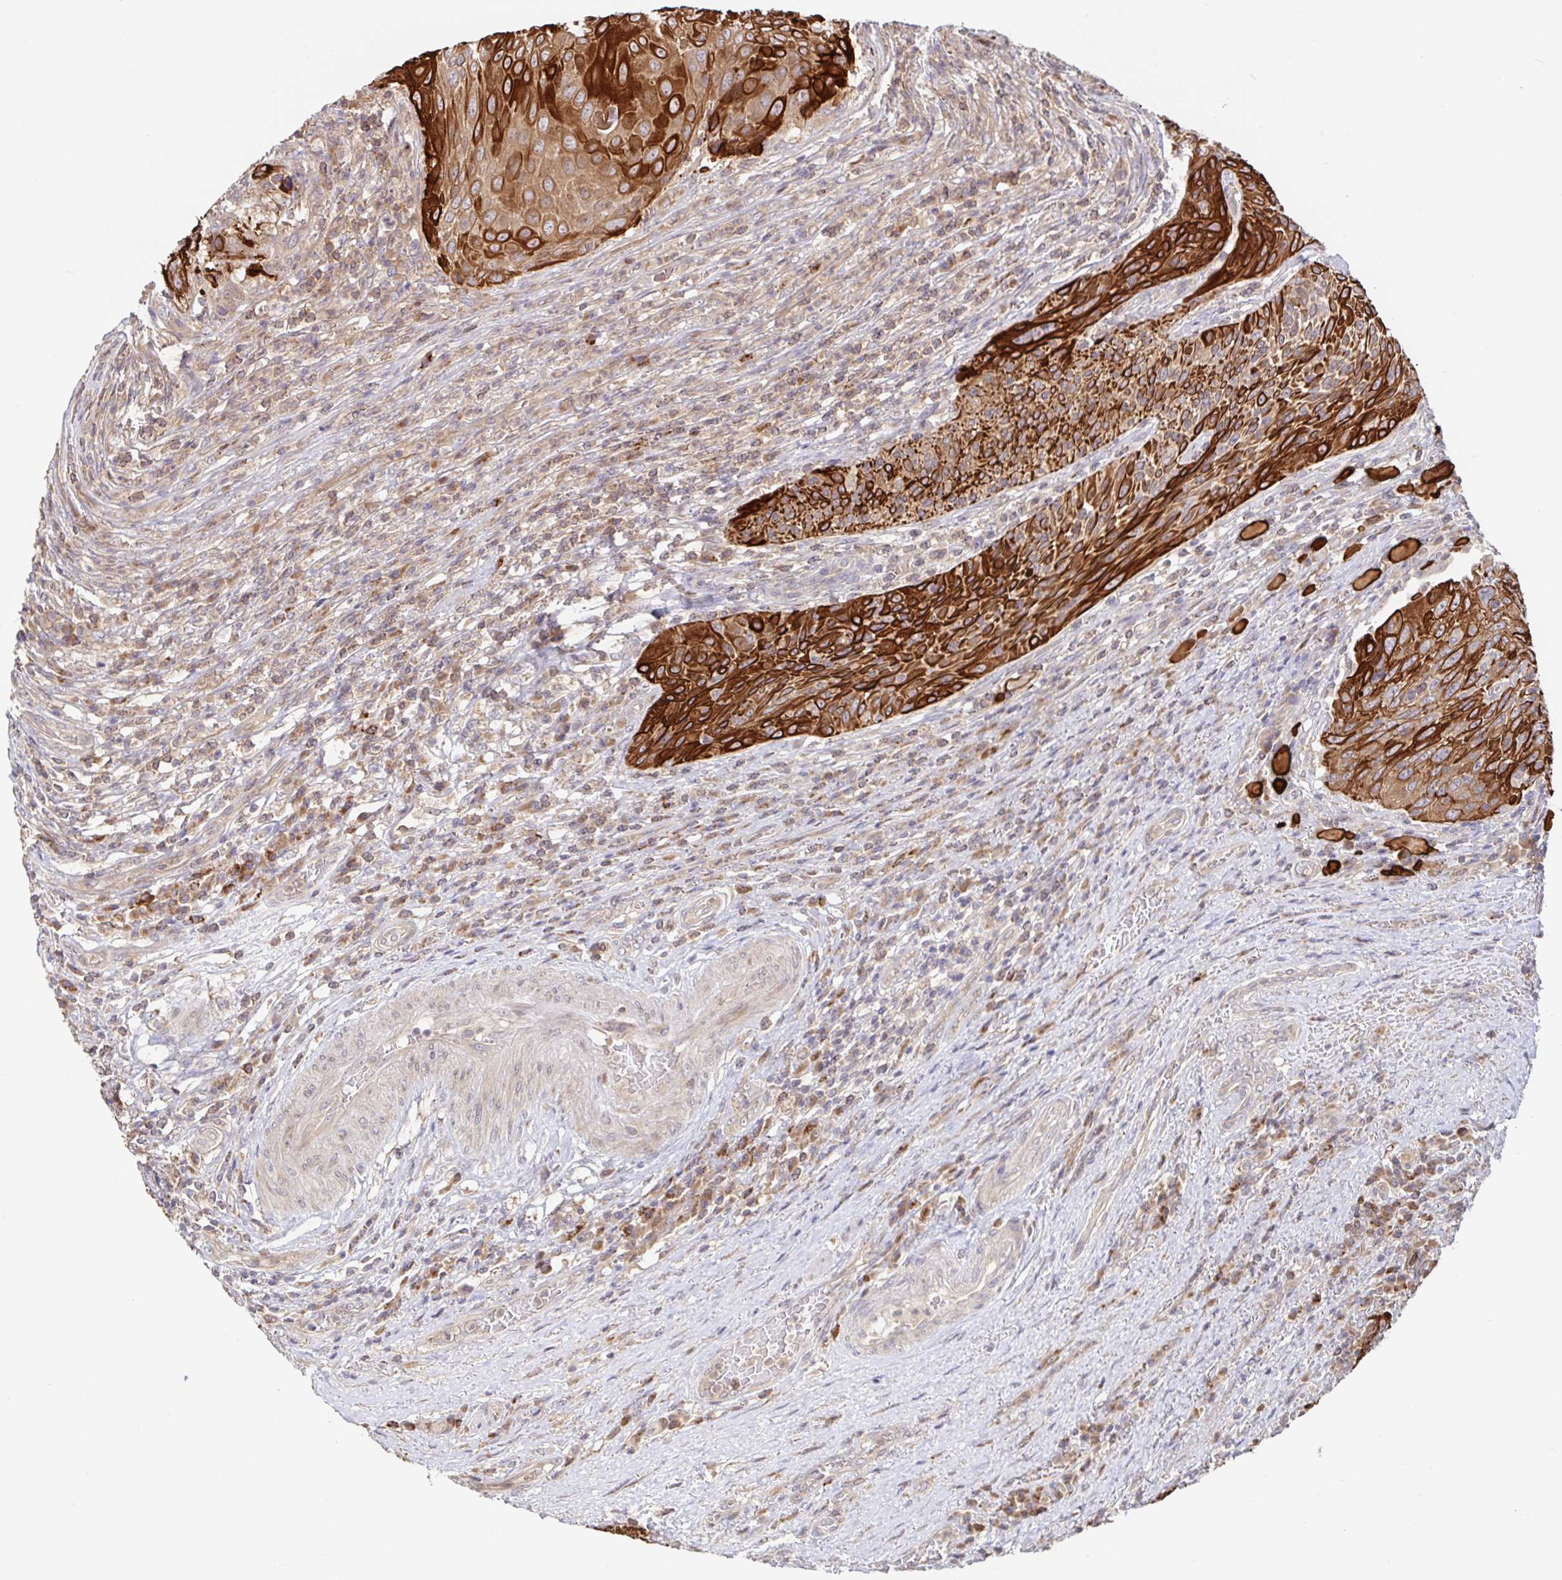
{"staining": {"intensity": "strong", "quantity": "25%-75%", "location": "cytoplasmic/membranous"}, "tissue": "urothelial cancer", "cell_type": "Tumor cells", "image_type": "cancer", "snomed": [{"axis": "morphology", "description": "Urothelial carcinoma, High grade"}, {"axis": "topography", "description": "Urinary bladder"}], "caption": "Strong cytoplasmic/membranous staining for a protein is seen in approximately 25%-75% of tumor cells of urothelial carcinoma (high-grade) using IHC.", "gene": "AACS", "patient": {"sex": "female", "age": 70}}